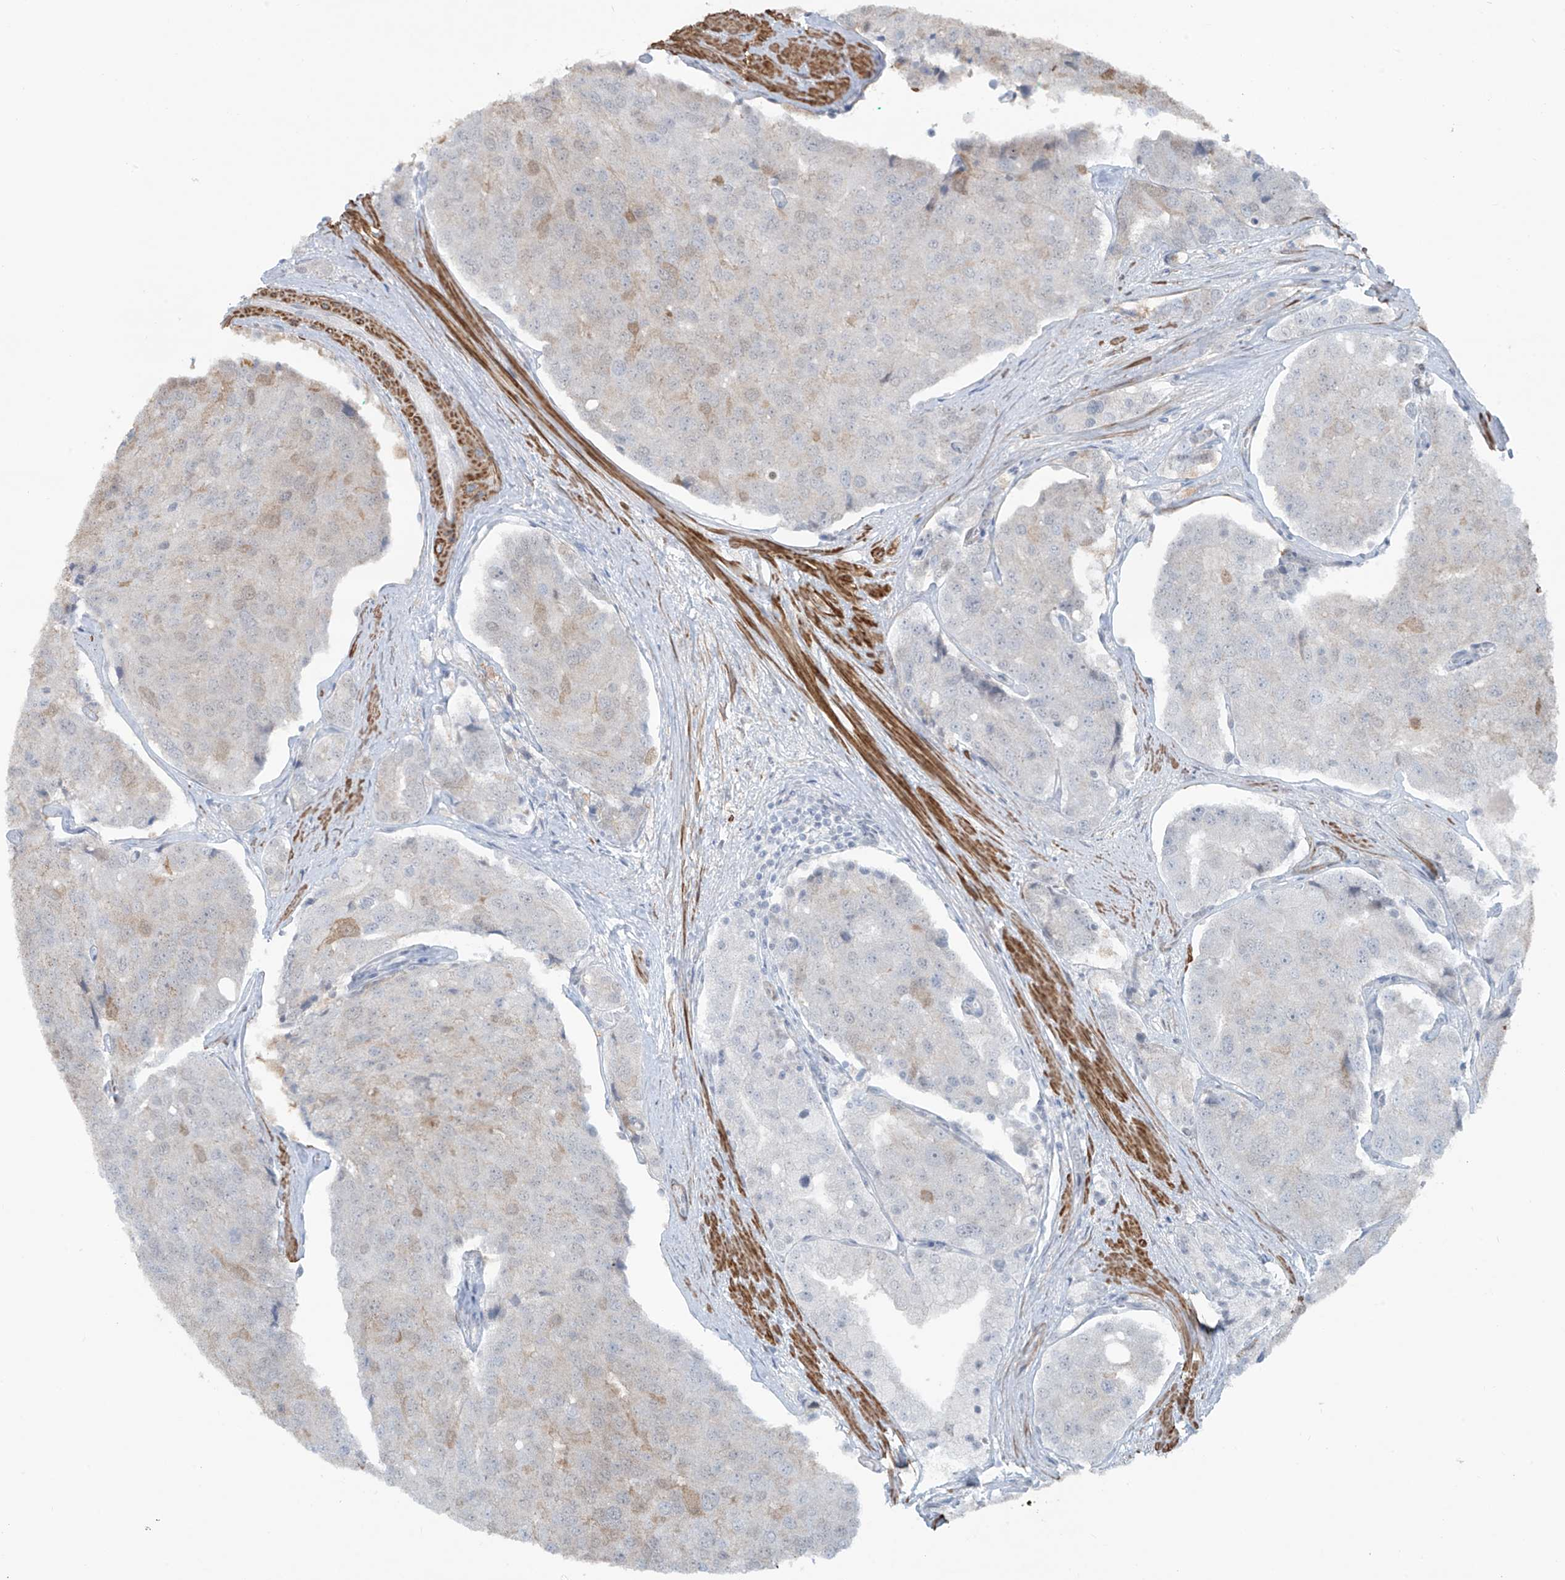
{"staining": {"intensity": "negative", "quantity": "none", "location": "none"}, "tissue": "prostate cancer", "cell_type": "Tumor cells", "image_type": "cancer", "snomed": [{"axis": "morphology", "description": "Adenocarcinoma, High grade"}, {"axis": "topography", "description": "Prostate"}], "caption": "Immunohistochemistry histopathology image of prostate high-grade adenocarcinoma stained for a protein (brown), which exhibits no positivity in tumor cells.", "gene": "RASGEF1A", "patient": {"sex": "male", "age": 50}}